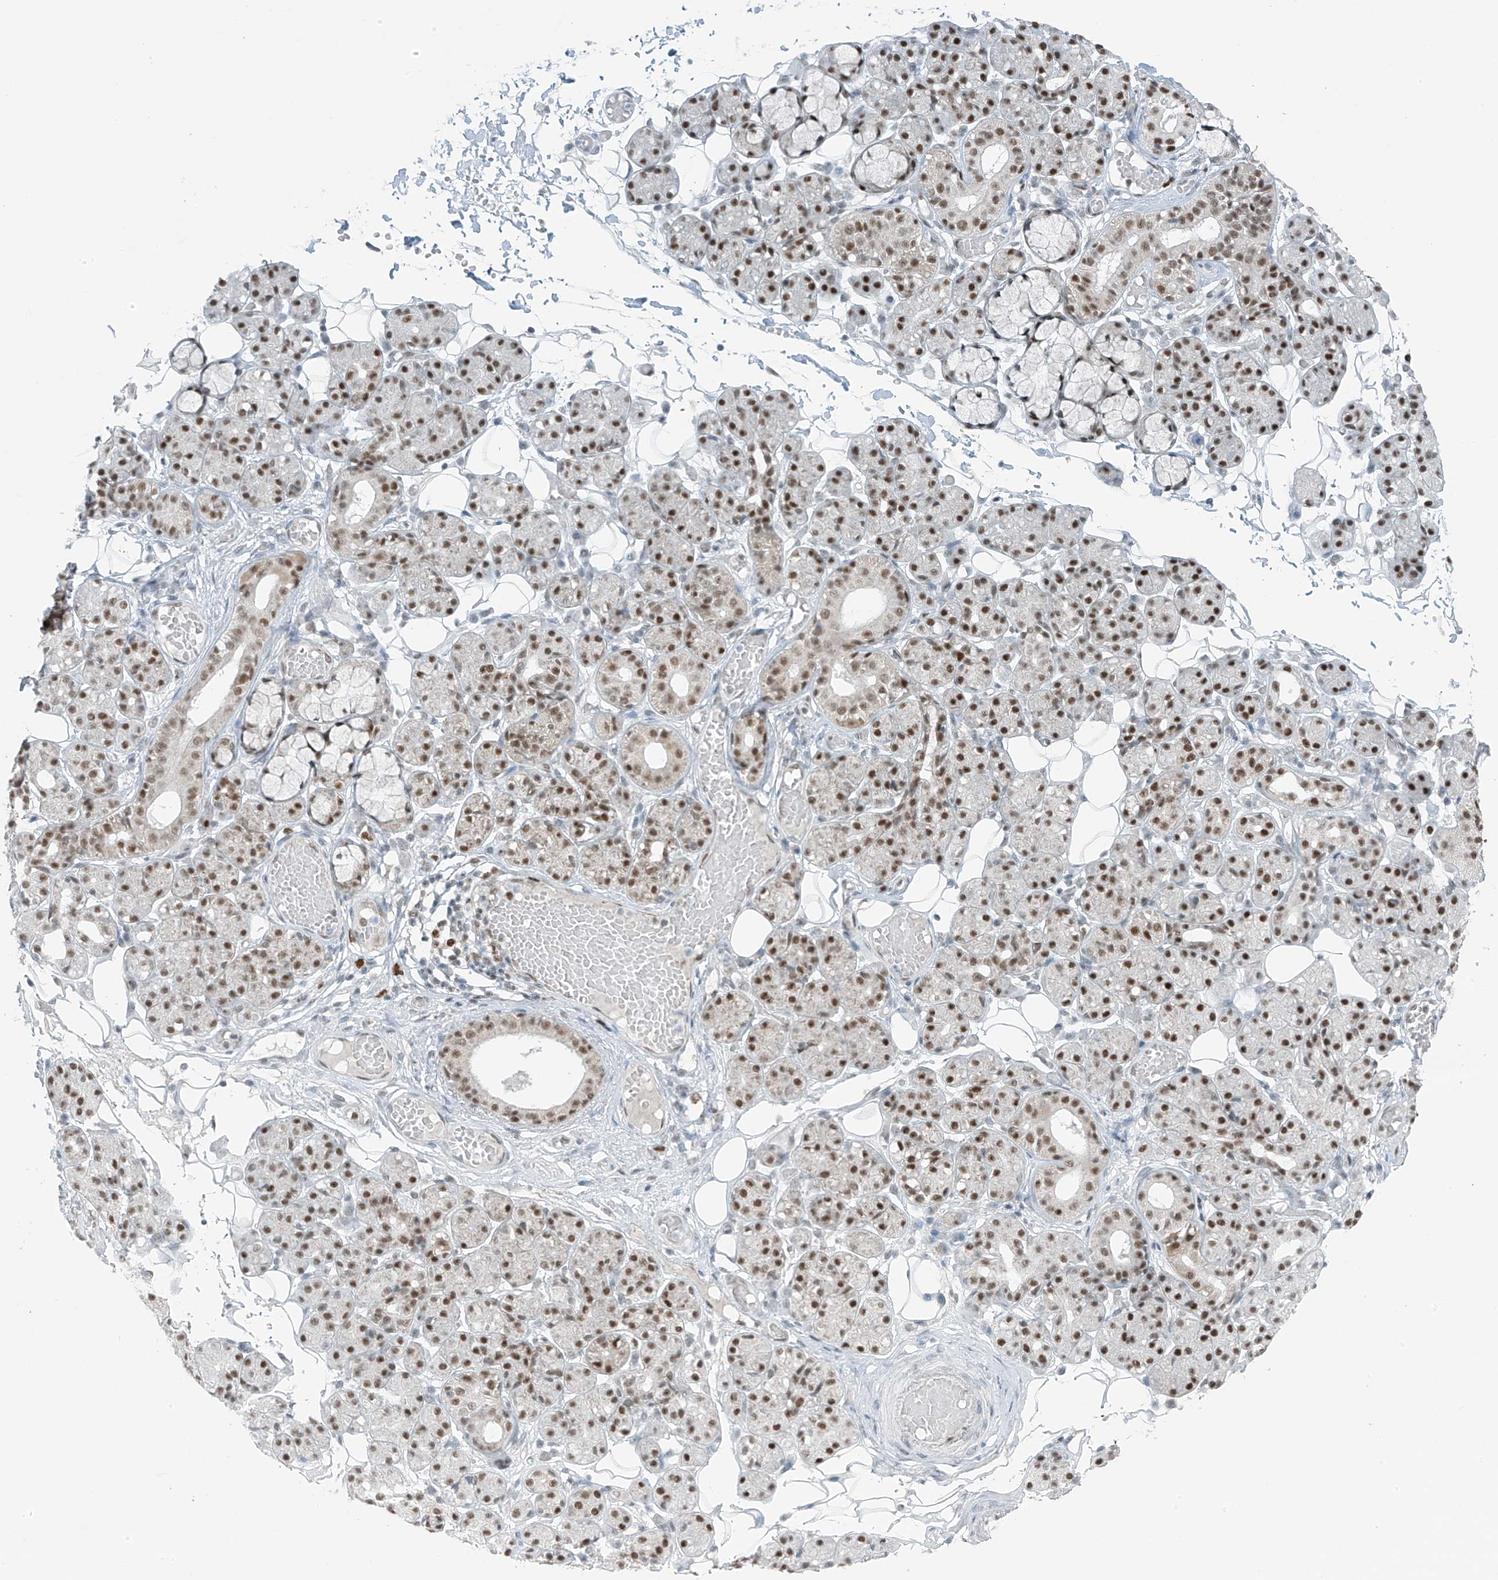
{"staining": {"intensity": "strong", "quantity": ">75%", "location": "nuclear"}, "tissue": "salivary gland", "cell_type": "Glandular cells", "image_type": "normal", "snomed": [{"axis": "morphology", "description": "Normal tissue, NOS"}, {"axis": "topography", "description": "Salivary gland"}], "caption": "Strong nuclear positivity is seen in approximately >75% of glandular cells in unremarkable salivary gland. The protein of interest is stained brown, and the nuclei are stained in blue (DAB IHC with brightfield microscopy, high magnification).", "gene": "WRNIP1", "patient": {"sex": "male", "age": 63}}